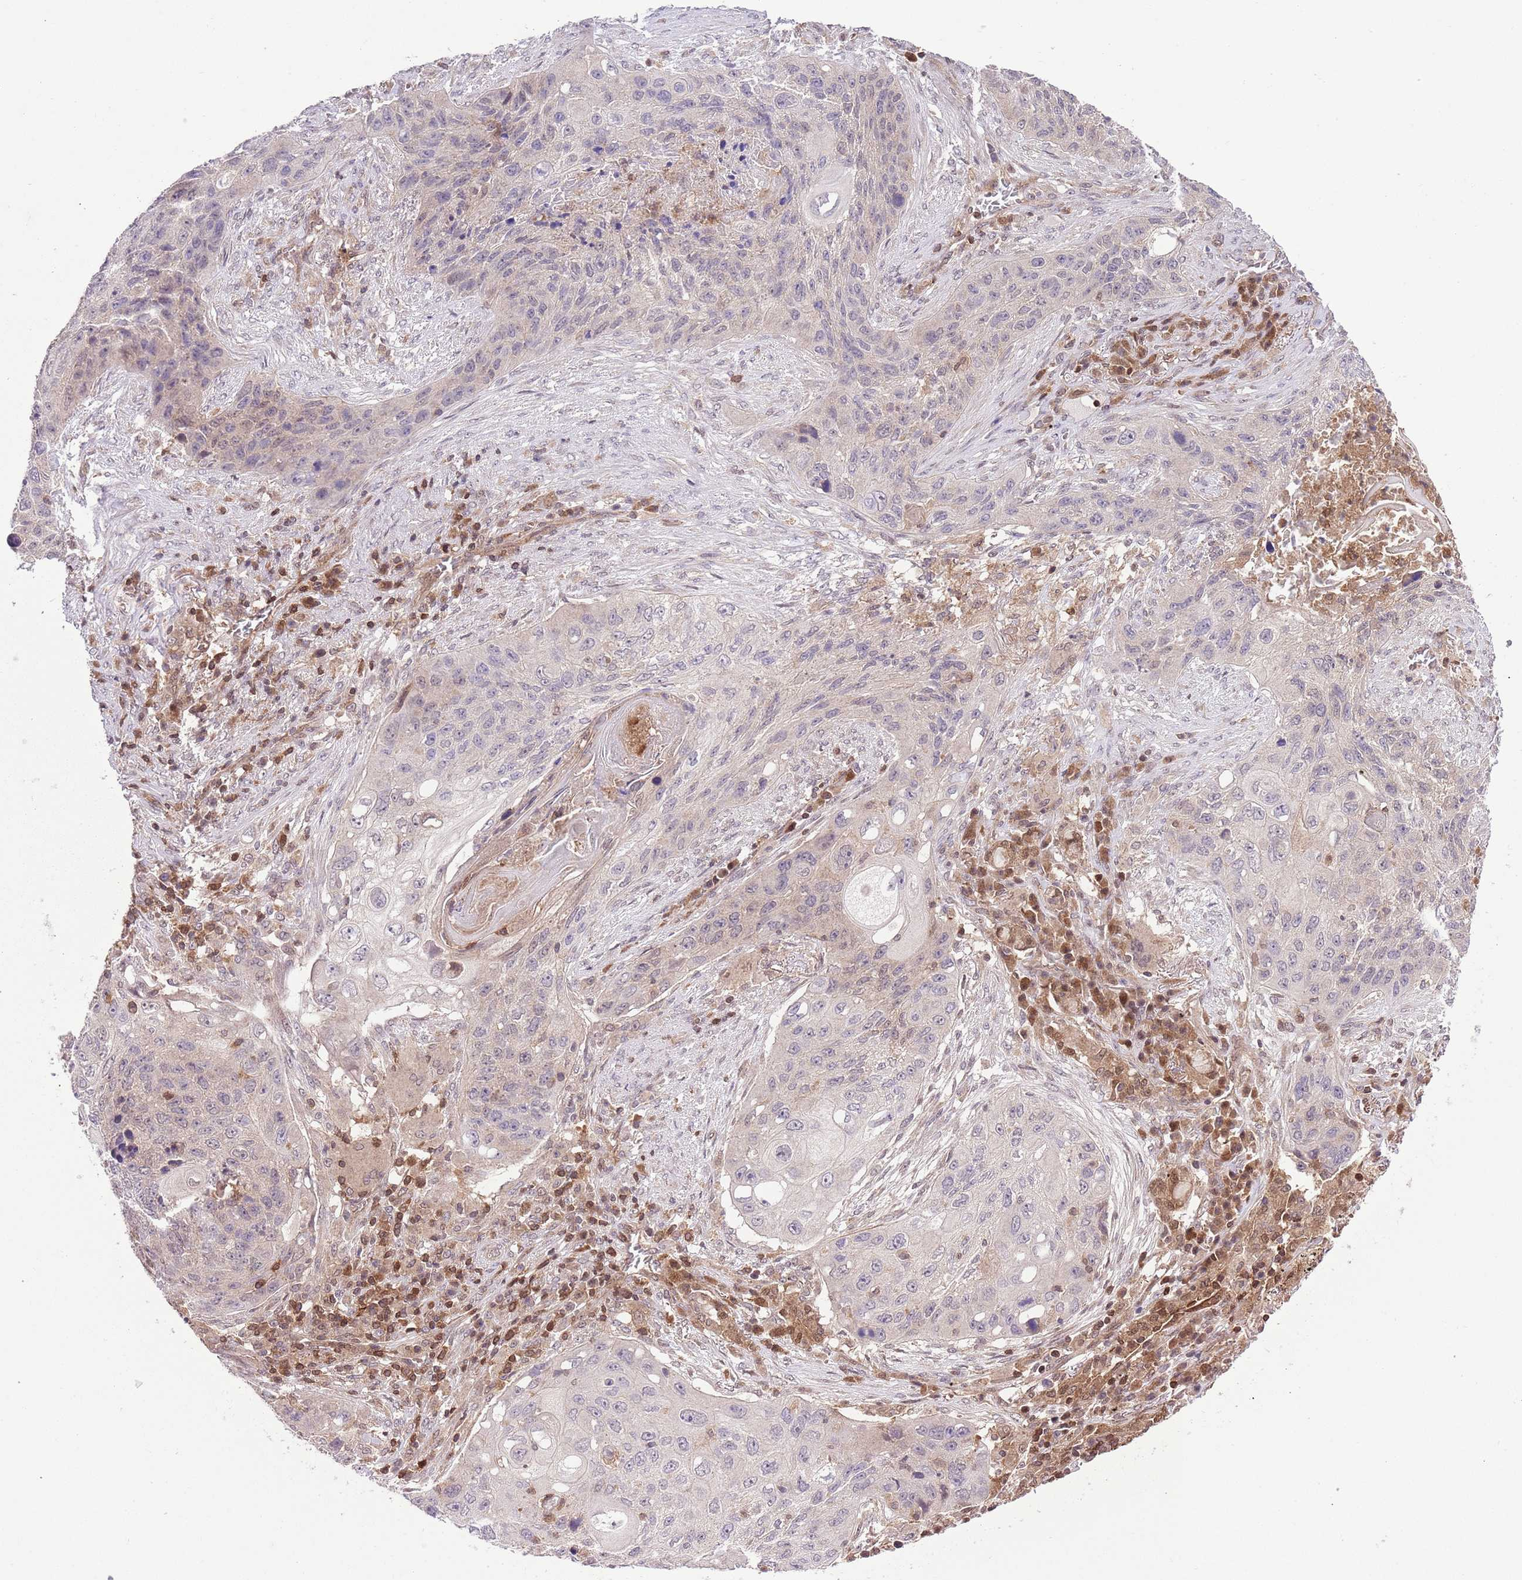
{"staining": {"intensity": "negative", "quantity": "none", "location": "none"}, "tissue": "lung cancer", "cell_type": "Tumor cells", "image_type": "cancer", "snomed": [{"axis": "morphology", "description": "Squamous cell carcinoma, NOS"}, {"axis": "topography", "description": "Lung"}], "caption": "A high-resolution photomicrograph shows IHC staining of lung cancer (squamous cell carcinoma), which shows no significant expression in tumor cells. The staining is performed using DAB brown chromogen with nuclei counter-stained in using hematoxylin.", "gene": "HDHD2", "patient": {"sex": "female", "age": 63}}